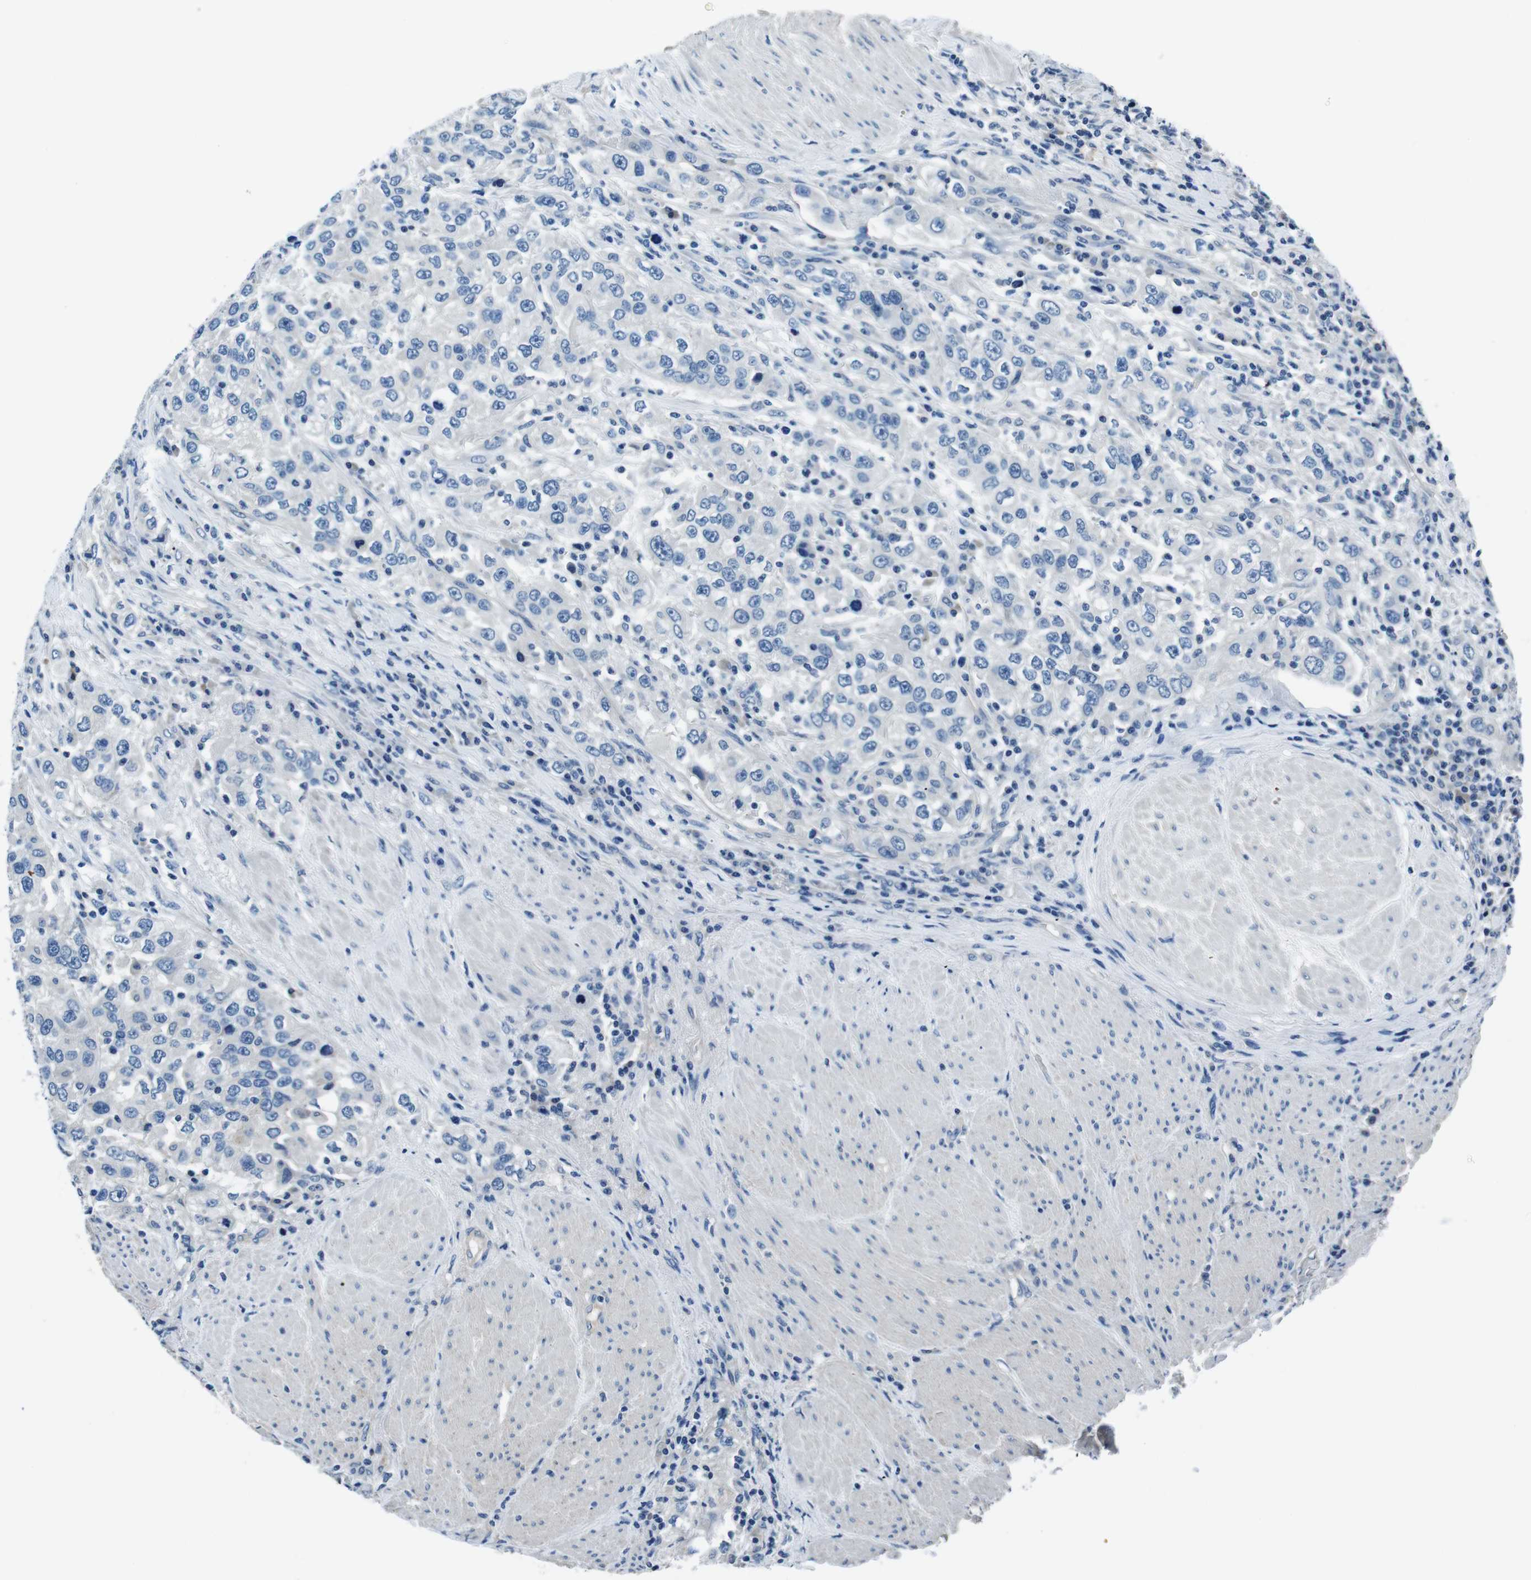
{"staining": {"intensity": "negative", "quantity": "none", "location": "none"}, "tissue": "urothelial cancer", "cell_type": "Tumor cells", "image_type": "cancer", "snomed": [{"axis": "morphology", "description": "Urothelial carcinoma, High grade"}, {"axis": "topography", "description": "Urinary bladder"}], "caption": "Urothelial cancer stained for a protein using IHC demonstrates no expression tumor cells.", "gene": "CASQ1", "patient": {"sex": "female", "age": 80}}